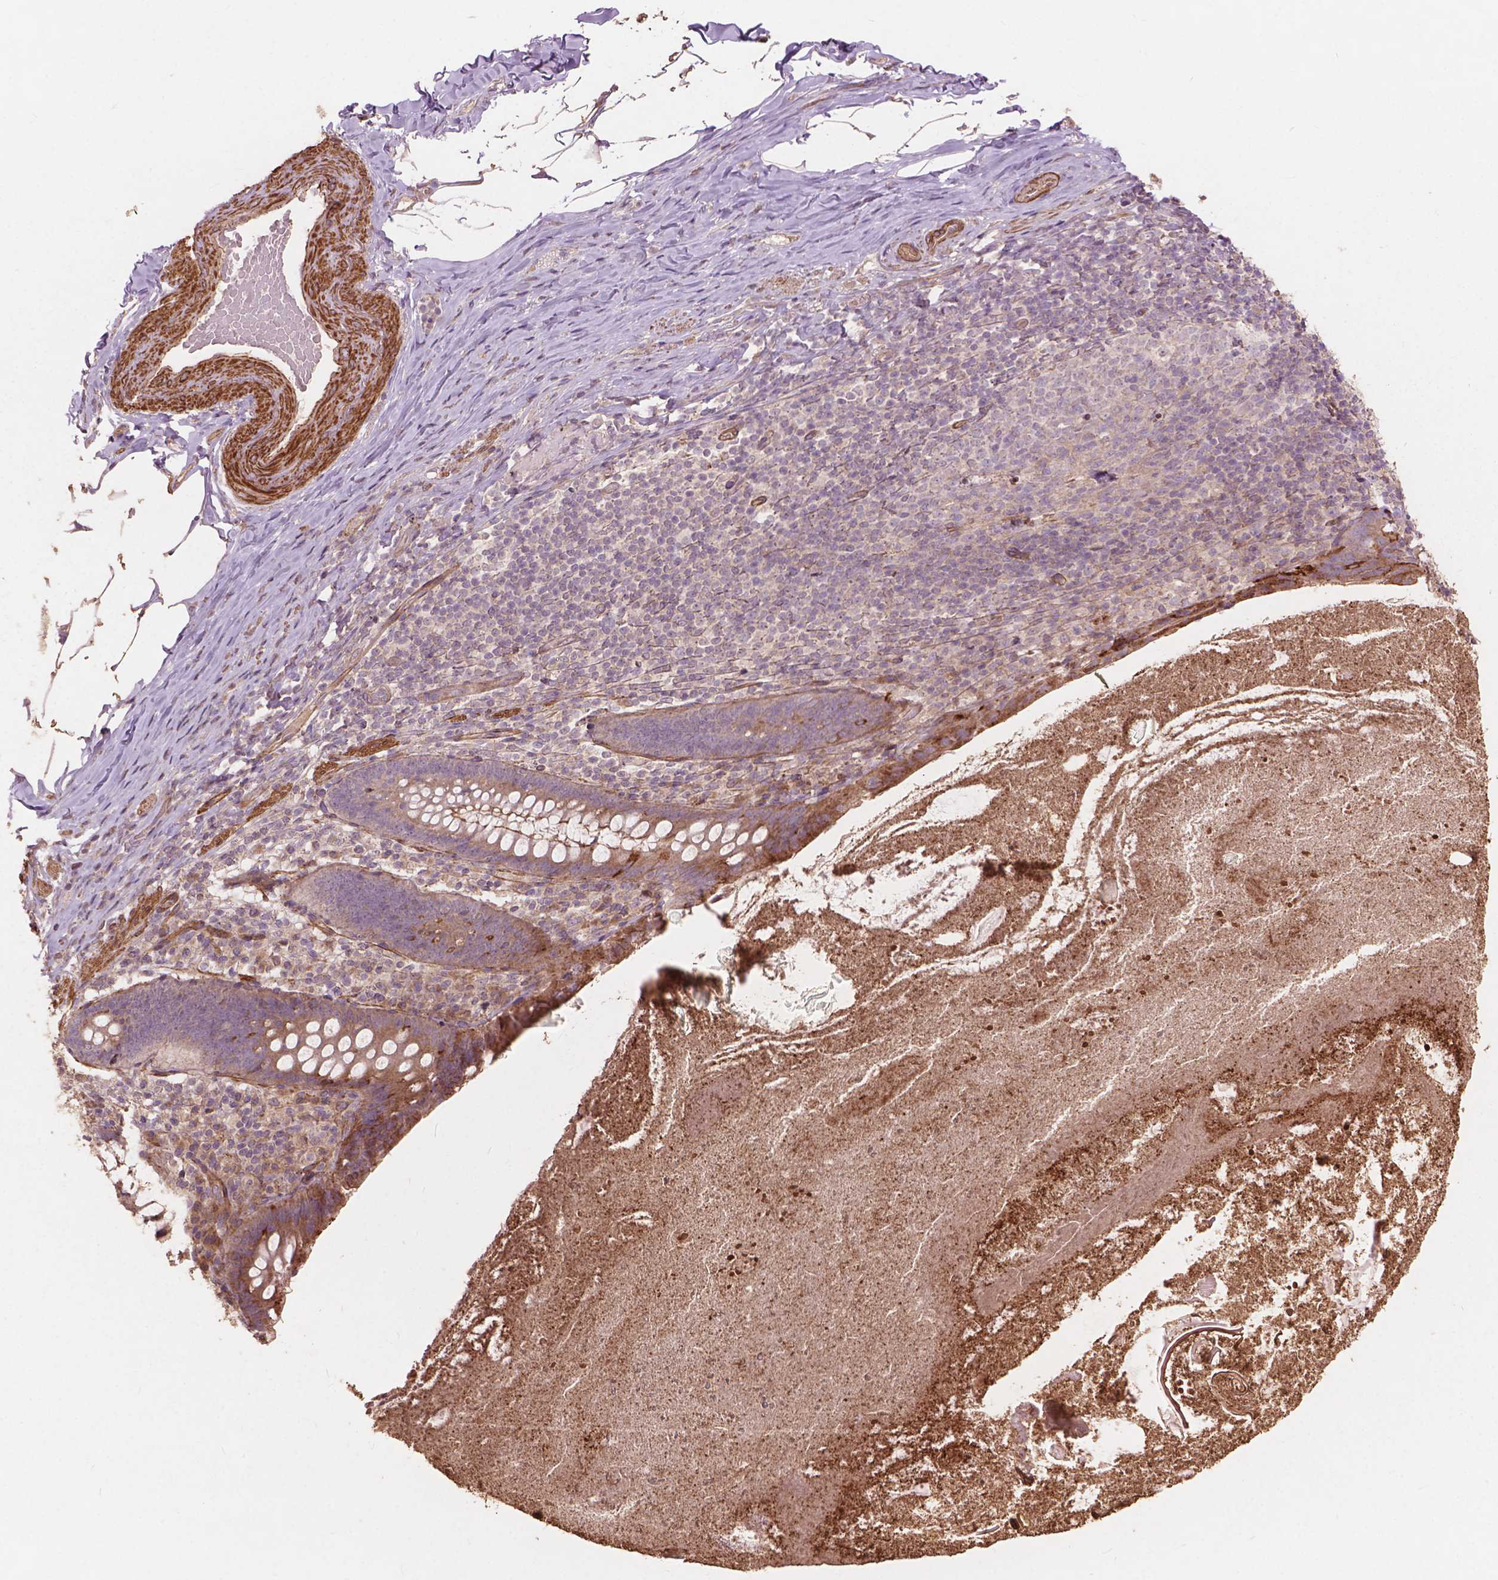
{"staining": {"intensity": "moderate", "quantity": "25%-75%", "location": "cytoplasmic/membranous"}, "tissue": "appendix", "cell_type": "Glandular cells", "image_type": "normal", "snomed": [{"axis": "morphology", "description": "Normal tissue, NOS"}, {"axis": "topography", "description": "Appendix"}], "caption": "The image displays immunohistochemical staining of unremarkable appendix. There is moderate cytoplasmic/membranous positivity is present in about 25%-75% of glandular cells. Using DAB (brown) and hematoxylin (blue) stains, captured at high magnification using brightfield microscopy.", "gene": "FNIP1", "patient": {"sex": "male", "age": 47}}